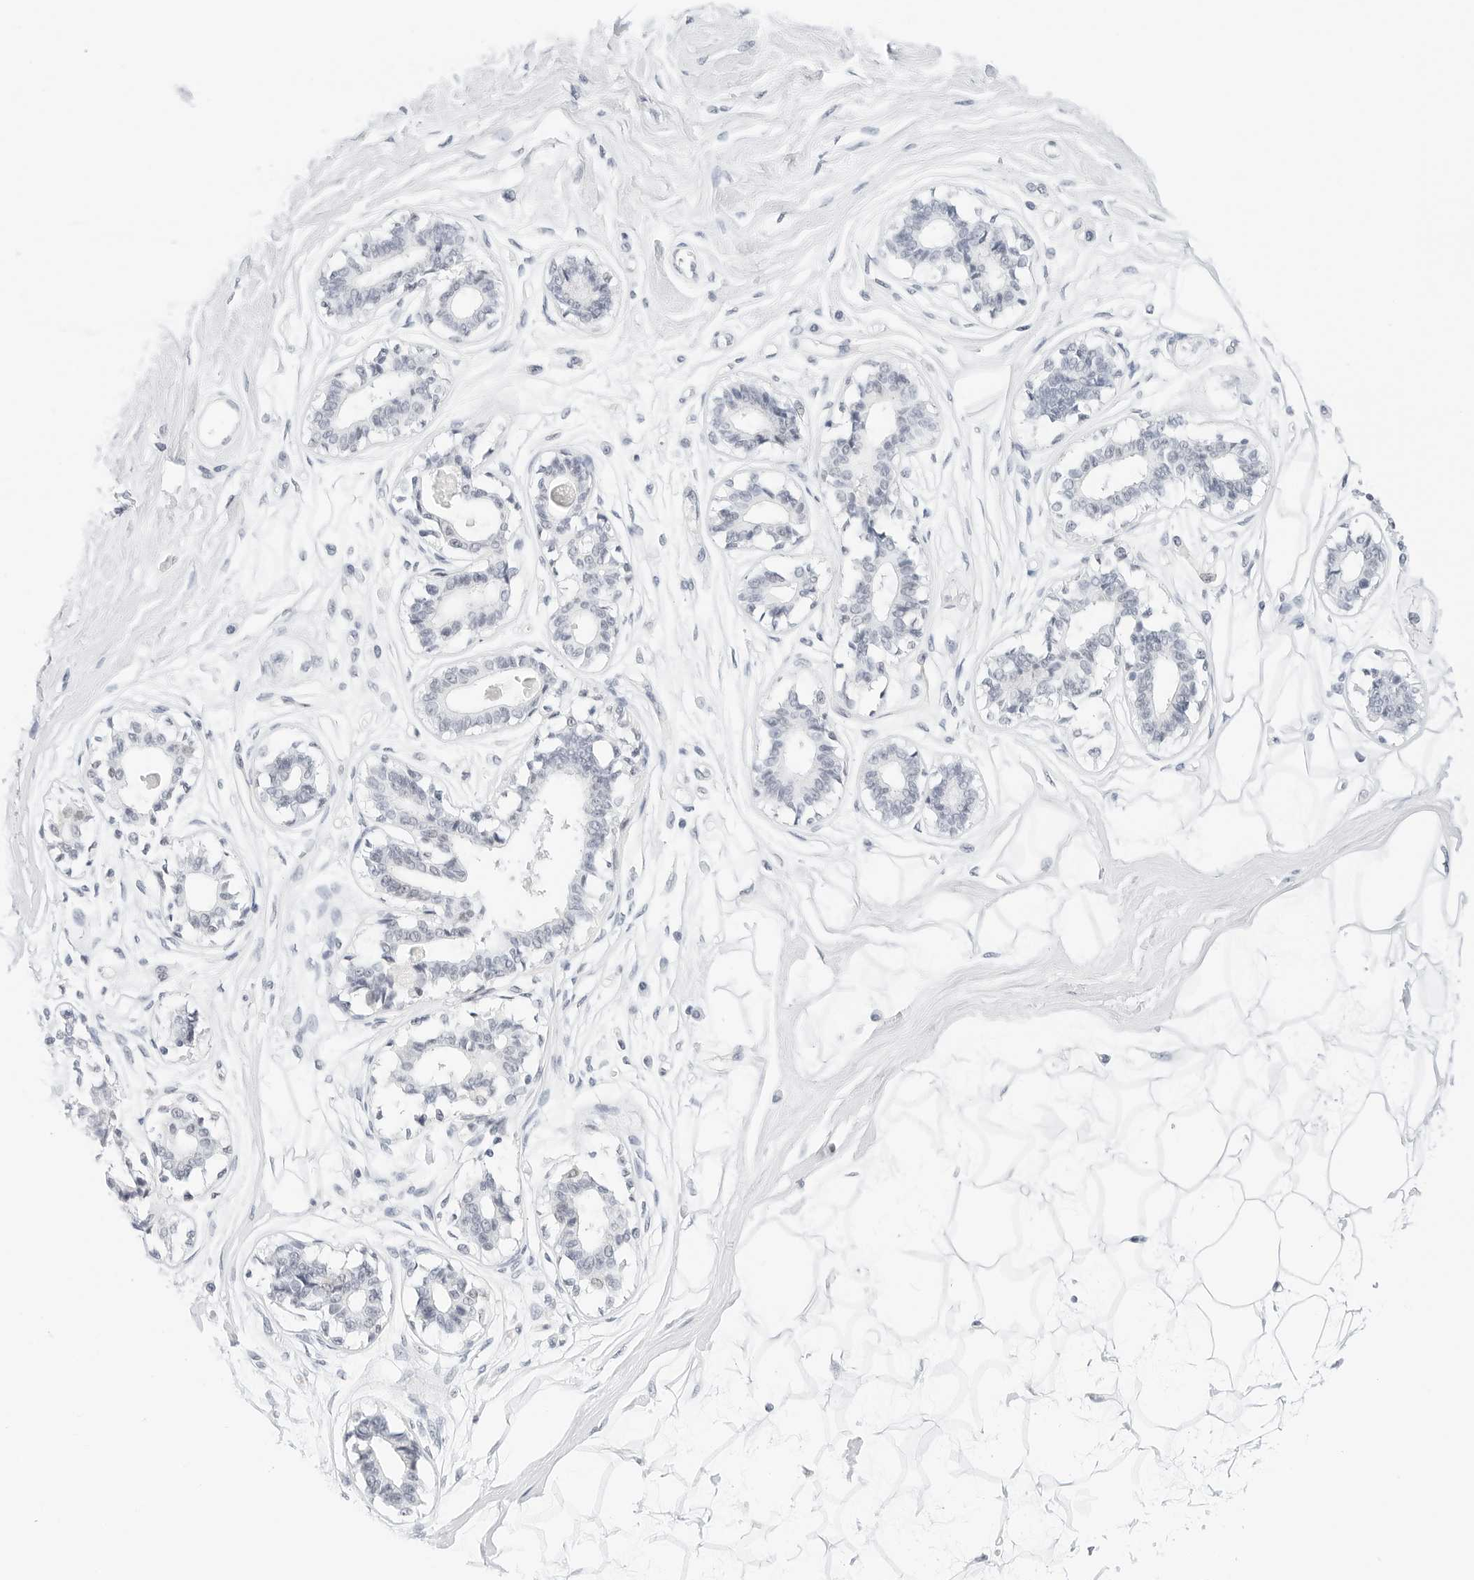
{"staining": {"intensity": "negative", "quantity": "none", "location": "none"}, "tissue": "breast", "cell_type": "Adipocytes", "image_type": "normal", "snomed": [{"axis": "morphology", "description": "Normal tissue, NOS"}, {"axis": "topography", "description": "Breast"}], "caption": "DAB (3,3'-diaminobenzidine) immunohistochemical staining of normal breast shows no significant expression in adipocytes. (Stains: DAB immunohistochemistry with hematoxylin counter stain, Microscopy: brightfield microscopy at high magnification).", "gene": "CD22", "patient": {"sex": "female", "age": 45}}